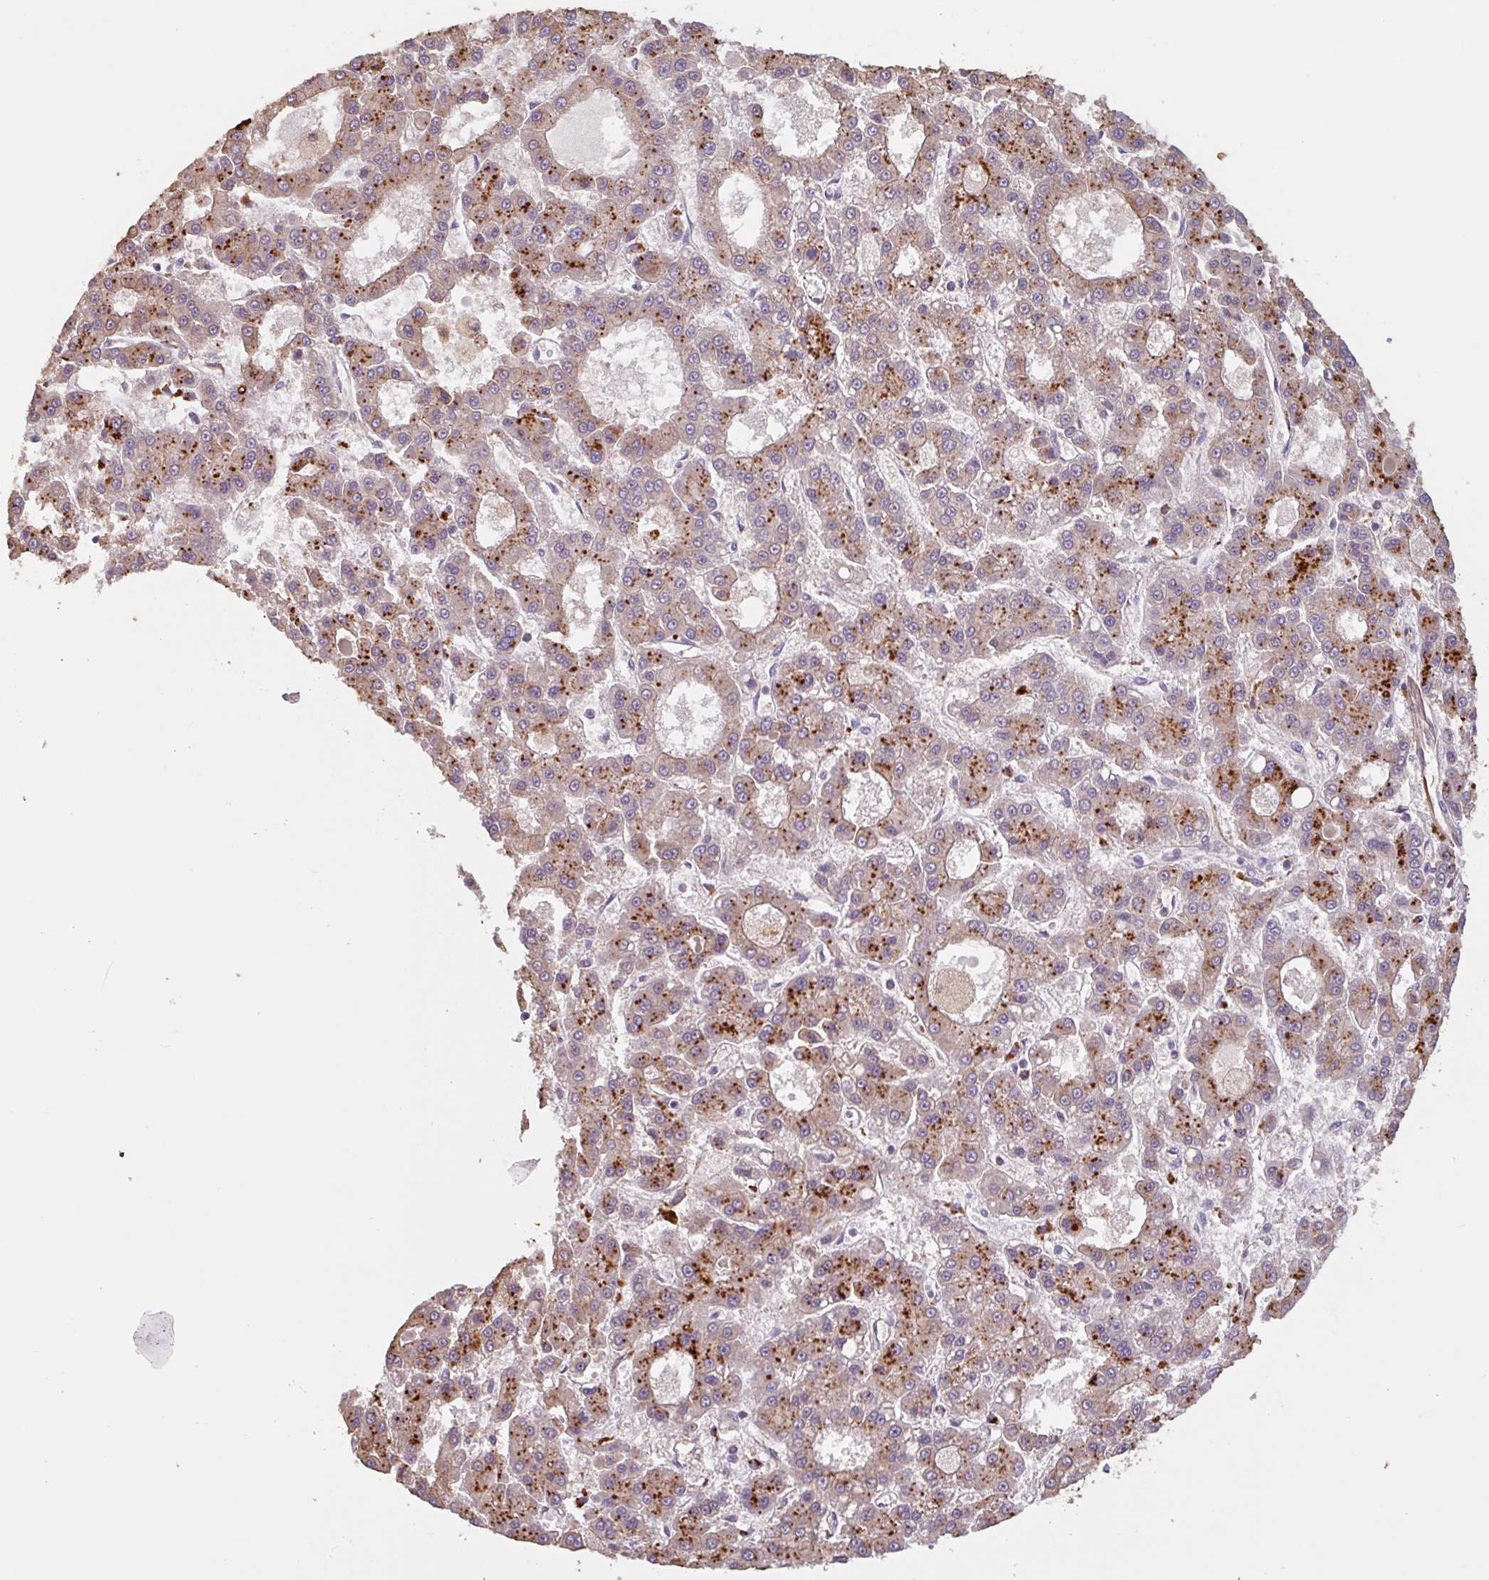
{"staining": {"intensity": "strong", "quantity": "25%-75%", "location": "cytoplasmic/membranous"}, "tissue": "liver cancer", "cell_type": "Tumor cells", "image_type": "cancer", "snomed": [{"axis": "morphology", "description": "Carcinoma, Hepatocellular, NOS"}, {"axis": "topography", "description": "Liver"}], "caption": "Liver cancer tissue reveals strong cytoplasmic/membranous expression in about 25%-75% of tumor cells The staining is performed using DAB (3,3'-diaminobenzidine) brown chromogen to label protein expression. The nuclei are counter-stained blue using hematoxylin.", "gene": "ZNF790", "patient": {"sex": "male", "age": 70}}